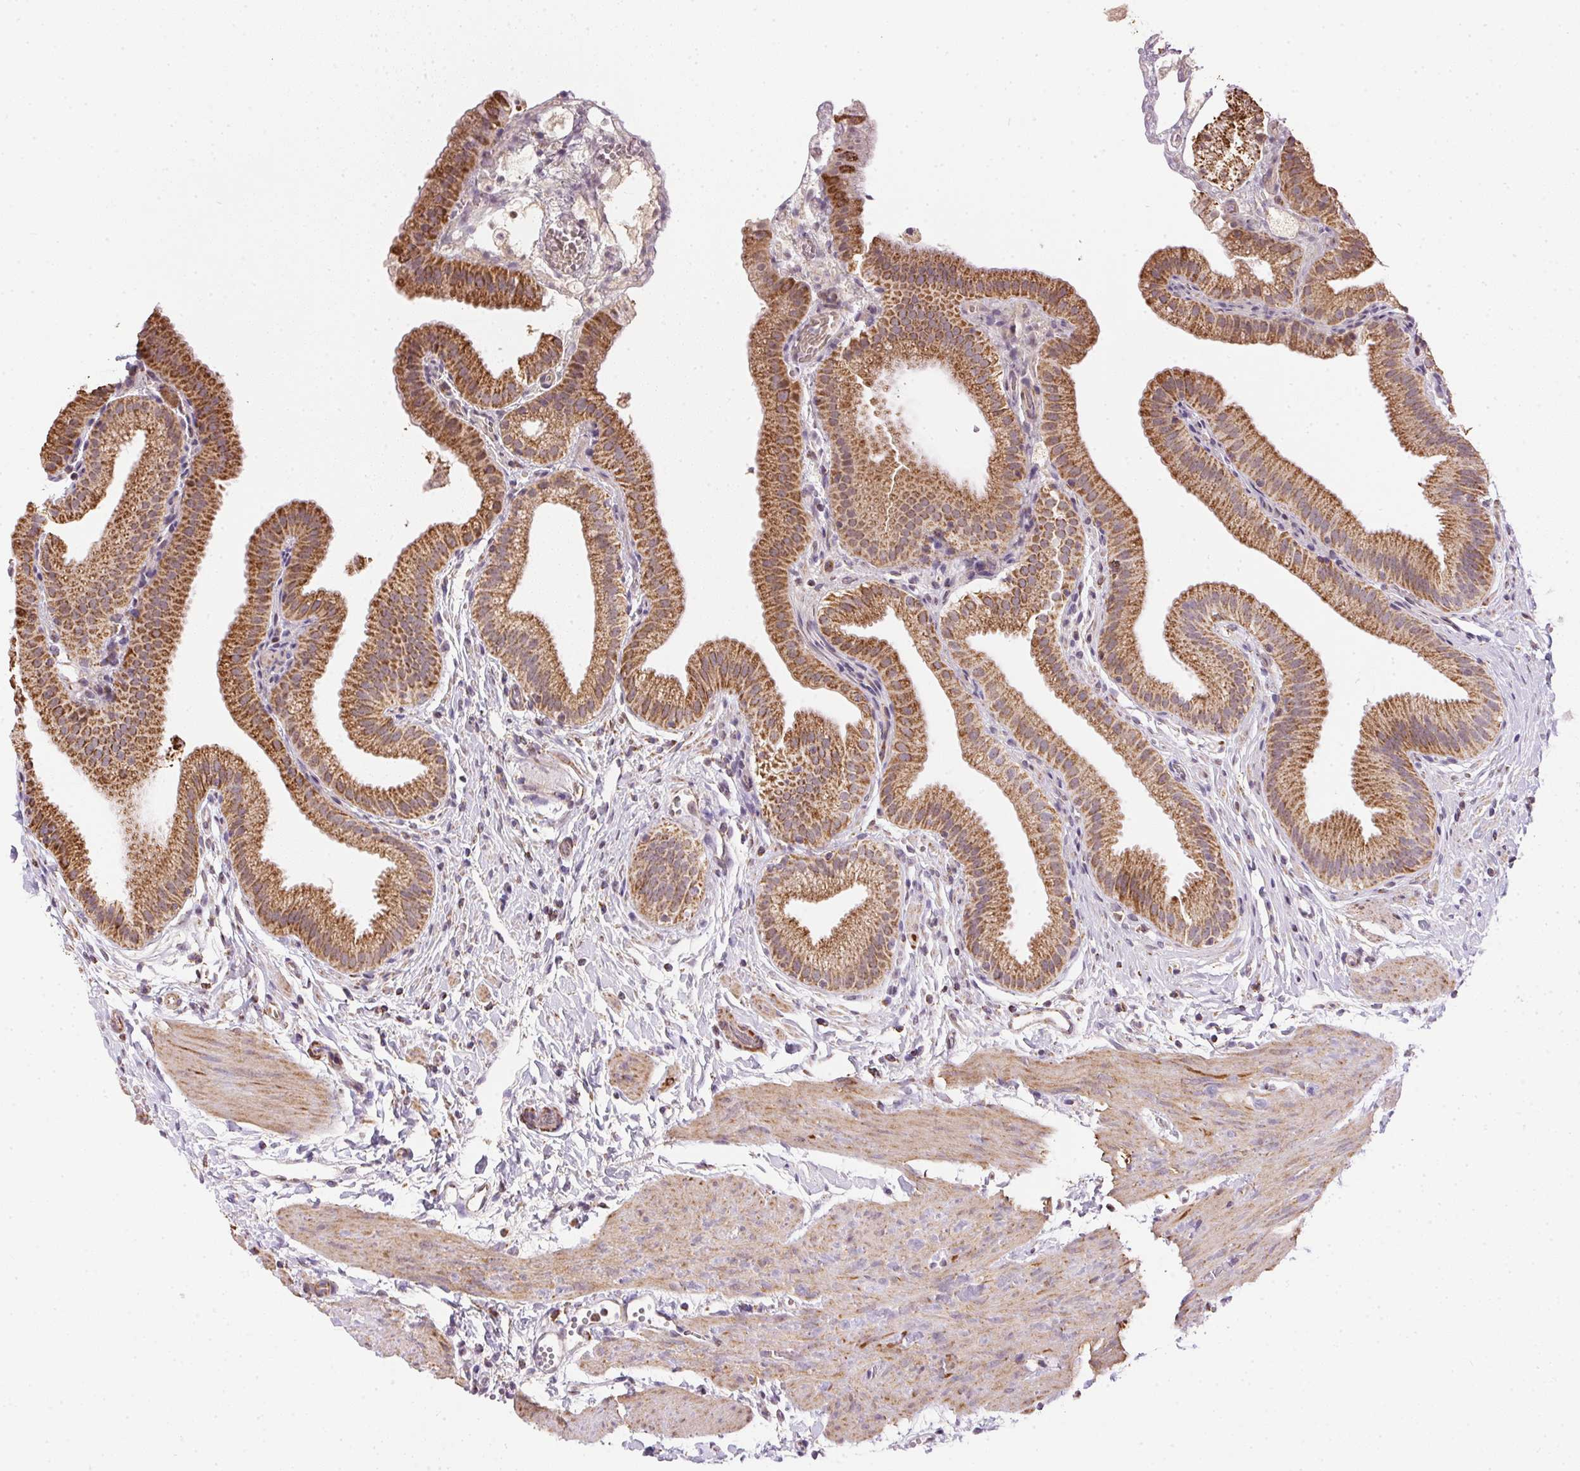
{"staining": {"intensity": "strong", "quantity": ">75%", "location": "cytoplasmic/membranous"}, "tissue": "gallbladder", "cell_type": "Glandular cells", "image_type": "normal", "snomed": [{"axis": "morphology", "description": "Normal tissue, NOS"}, {"axis": "topography", "description": "Gallbladder"}], "caption": "About >75% of glandular cells in normal human gallbladder demonstrate strong cytoplasmic/membranous protein positivity as visualized by brown immunohistochemical staining.", "gene": "MAPK11", "patient": {"sex": "female", "age": 63}}